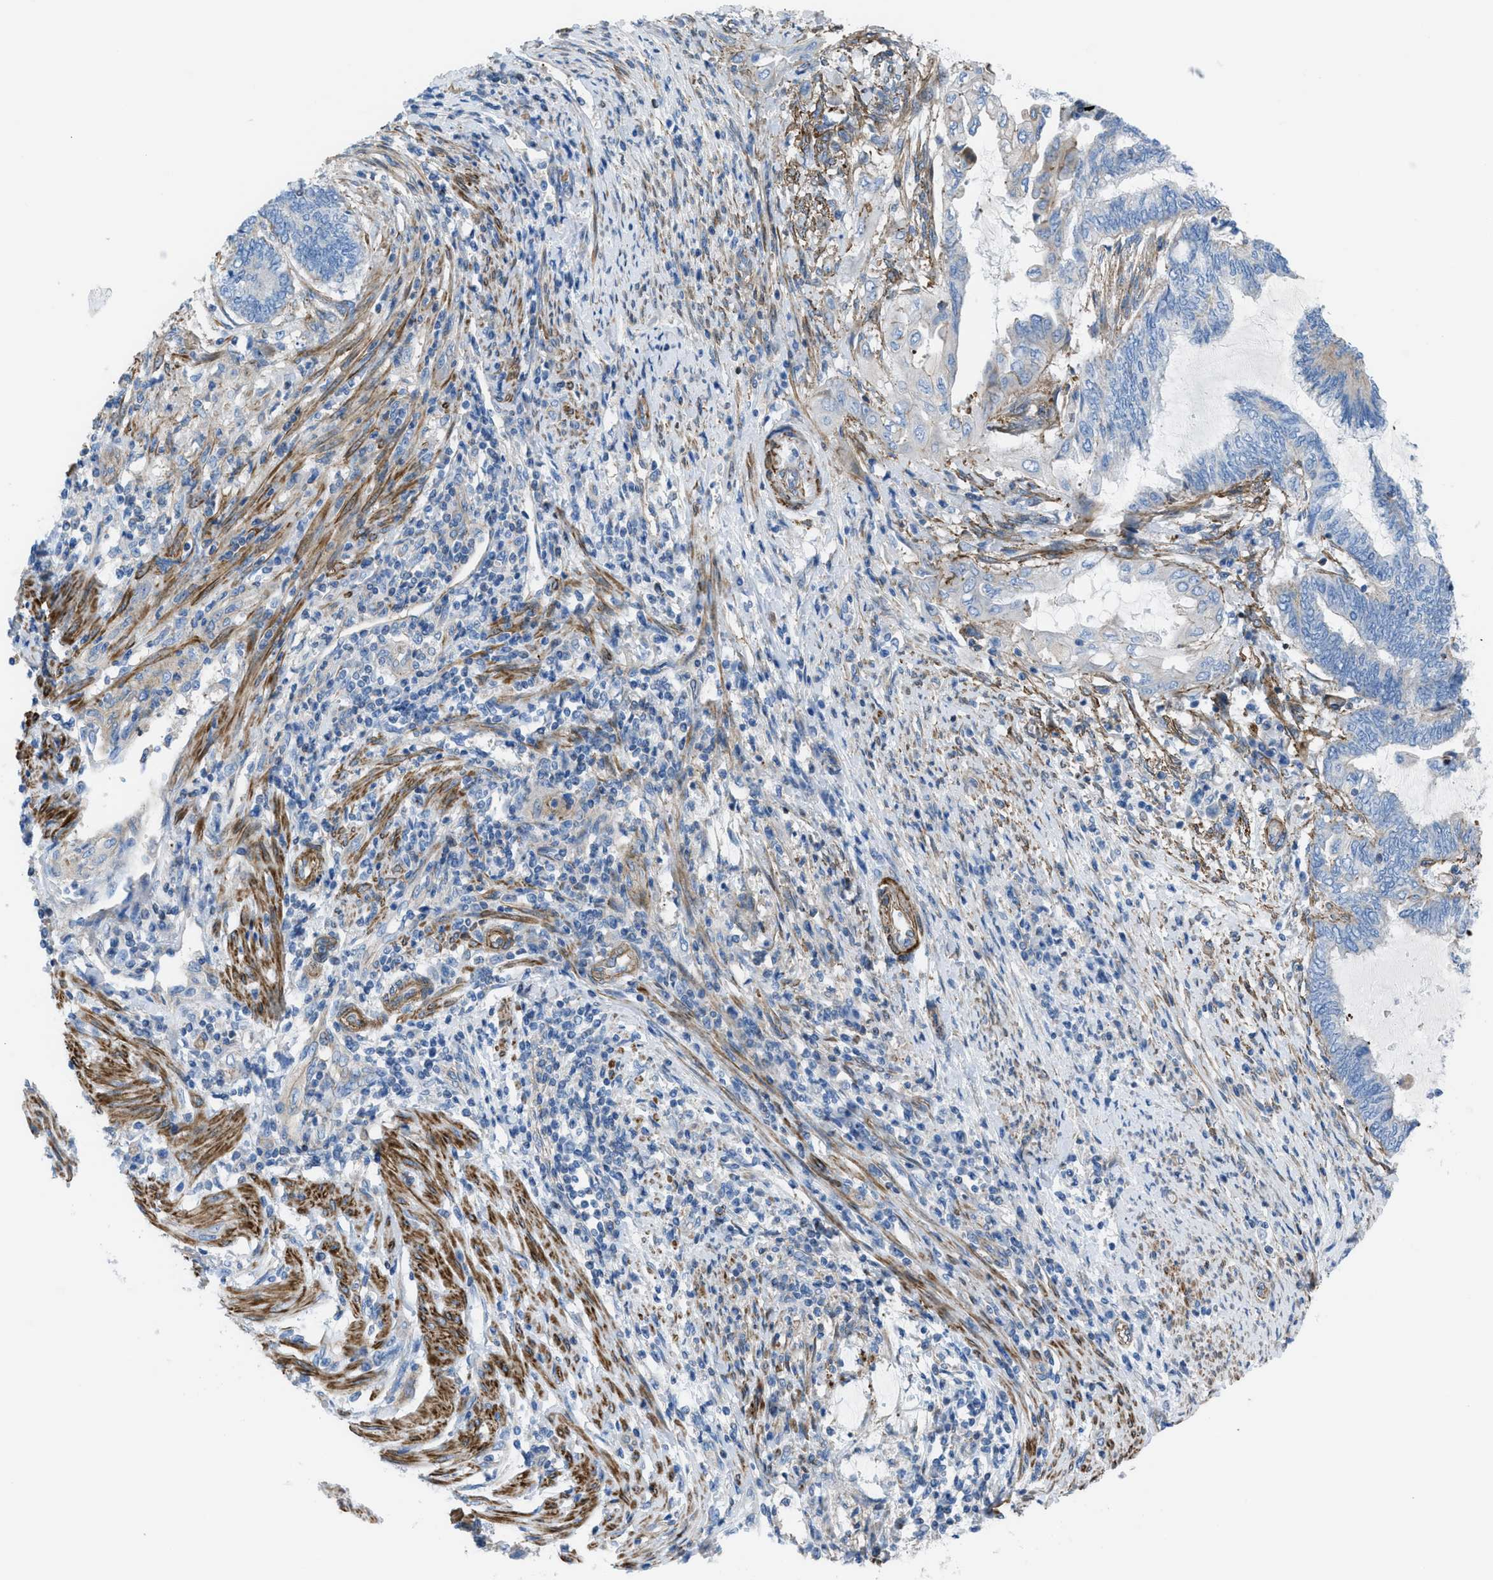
{"staining": {"intensity": "negative", "quantity": "none", "location": "none"}, "tissue": "endometrial cancer", "cell_type": "Tumor cells", "image_type": "cancer", "snomed": [{"axis": "morphology", "description": "Adenocarcinoma, NOS"}, {"axis": "topography", "description": "Uterus"}, {"axis": "topography", "description": "Endometrium"}], "caption": "Immunohistochemical staining of human adenocarcinoma (endometrial) reveals no significant positivity in tumor cells. The staining is performed using DAB (3,3'-diaminobenzidine) brown chromogen with nuclei counter-stained in using hematoxylin.", "gene": "KCNH7", "patient": {"sex": "female", "age": 70}}